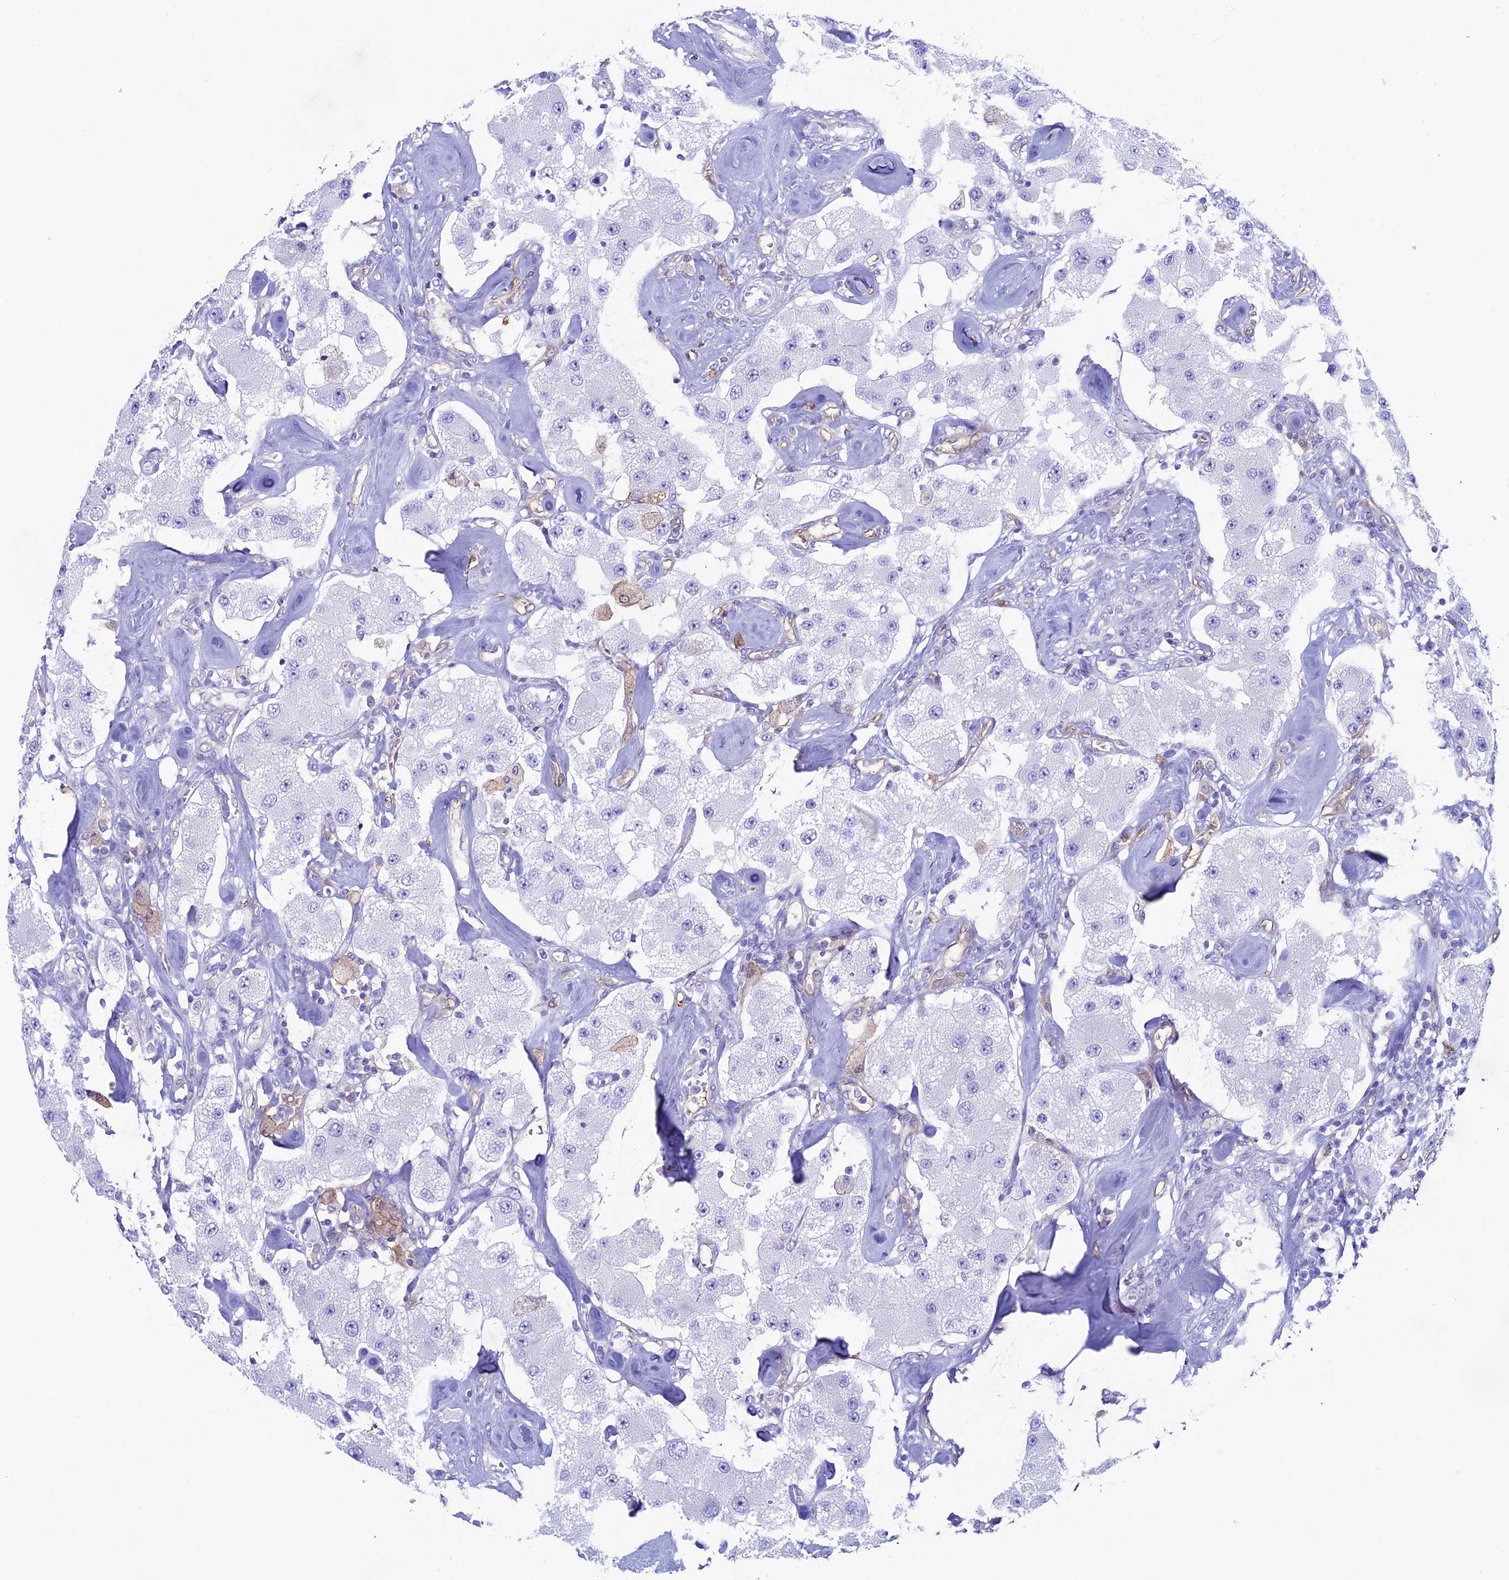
{"staining": {"intensity": "negative", "quantity": "none", "location": "none"}, "tissue": "carcinoid", "cell_type": "Tumor cells", "image_type": "cancer", "snomed": [{"axis": "morphology", "description": "Carcinoid, malignant, NOS"}, {"axis": "topography", "description": "Pancreas"}], "caption": "The immunohistochemistry photomicrograph has no significant staining in tumor cells of carcinoid tissue.", "gene": "KCNK17", "patient": {"sex": "male", "age": 41}}